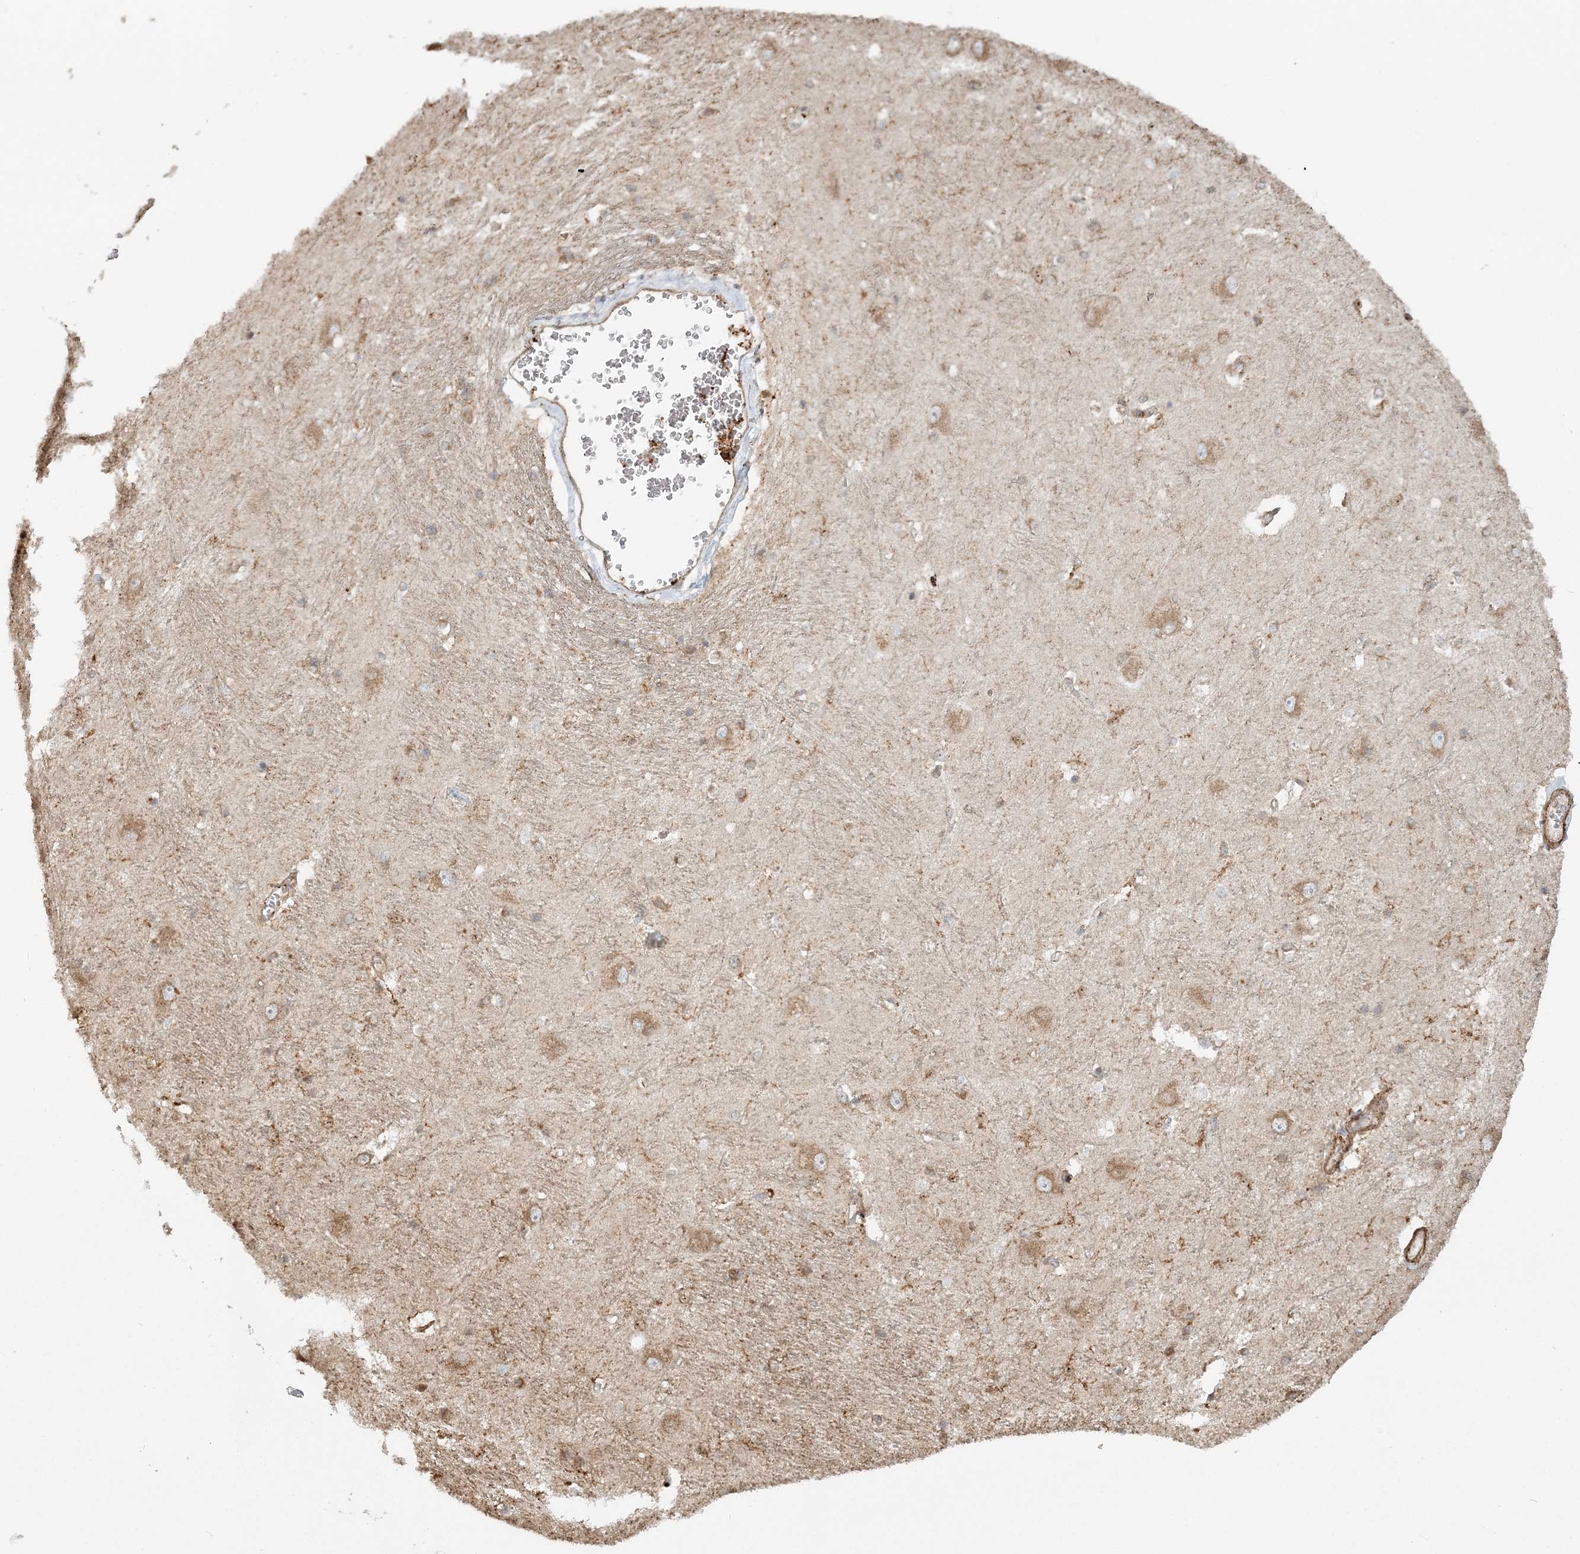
{"staining": {"intensity": "moderate", "quantity": "<25%", "location": "cytoplasmic/membranous"}, "tissue": "caudate", "cell_type": "Glial cells", "image_type": "normal", "snomed": [{"axis": "morphology", "description": "Normal tissue, NOS"}, {"axis": "topography", "description": "Lateral ventricle wall"}], "caption": "Immunohistochemistry (IHC) (DAB (3,3'-diaminobenzidine)) staining of normal caudate reveals moderate cytoplasmic/membranous protein expression in approximately <25% of glial cells.", "gene": "TRAF3IP2", "patient": {"sex": "male", "age": 37}}